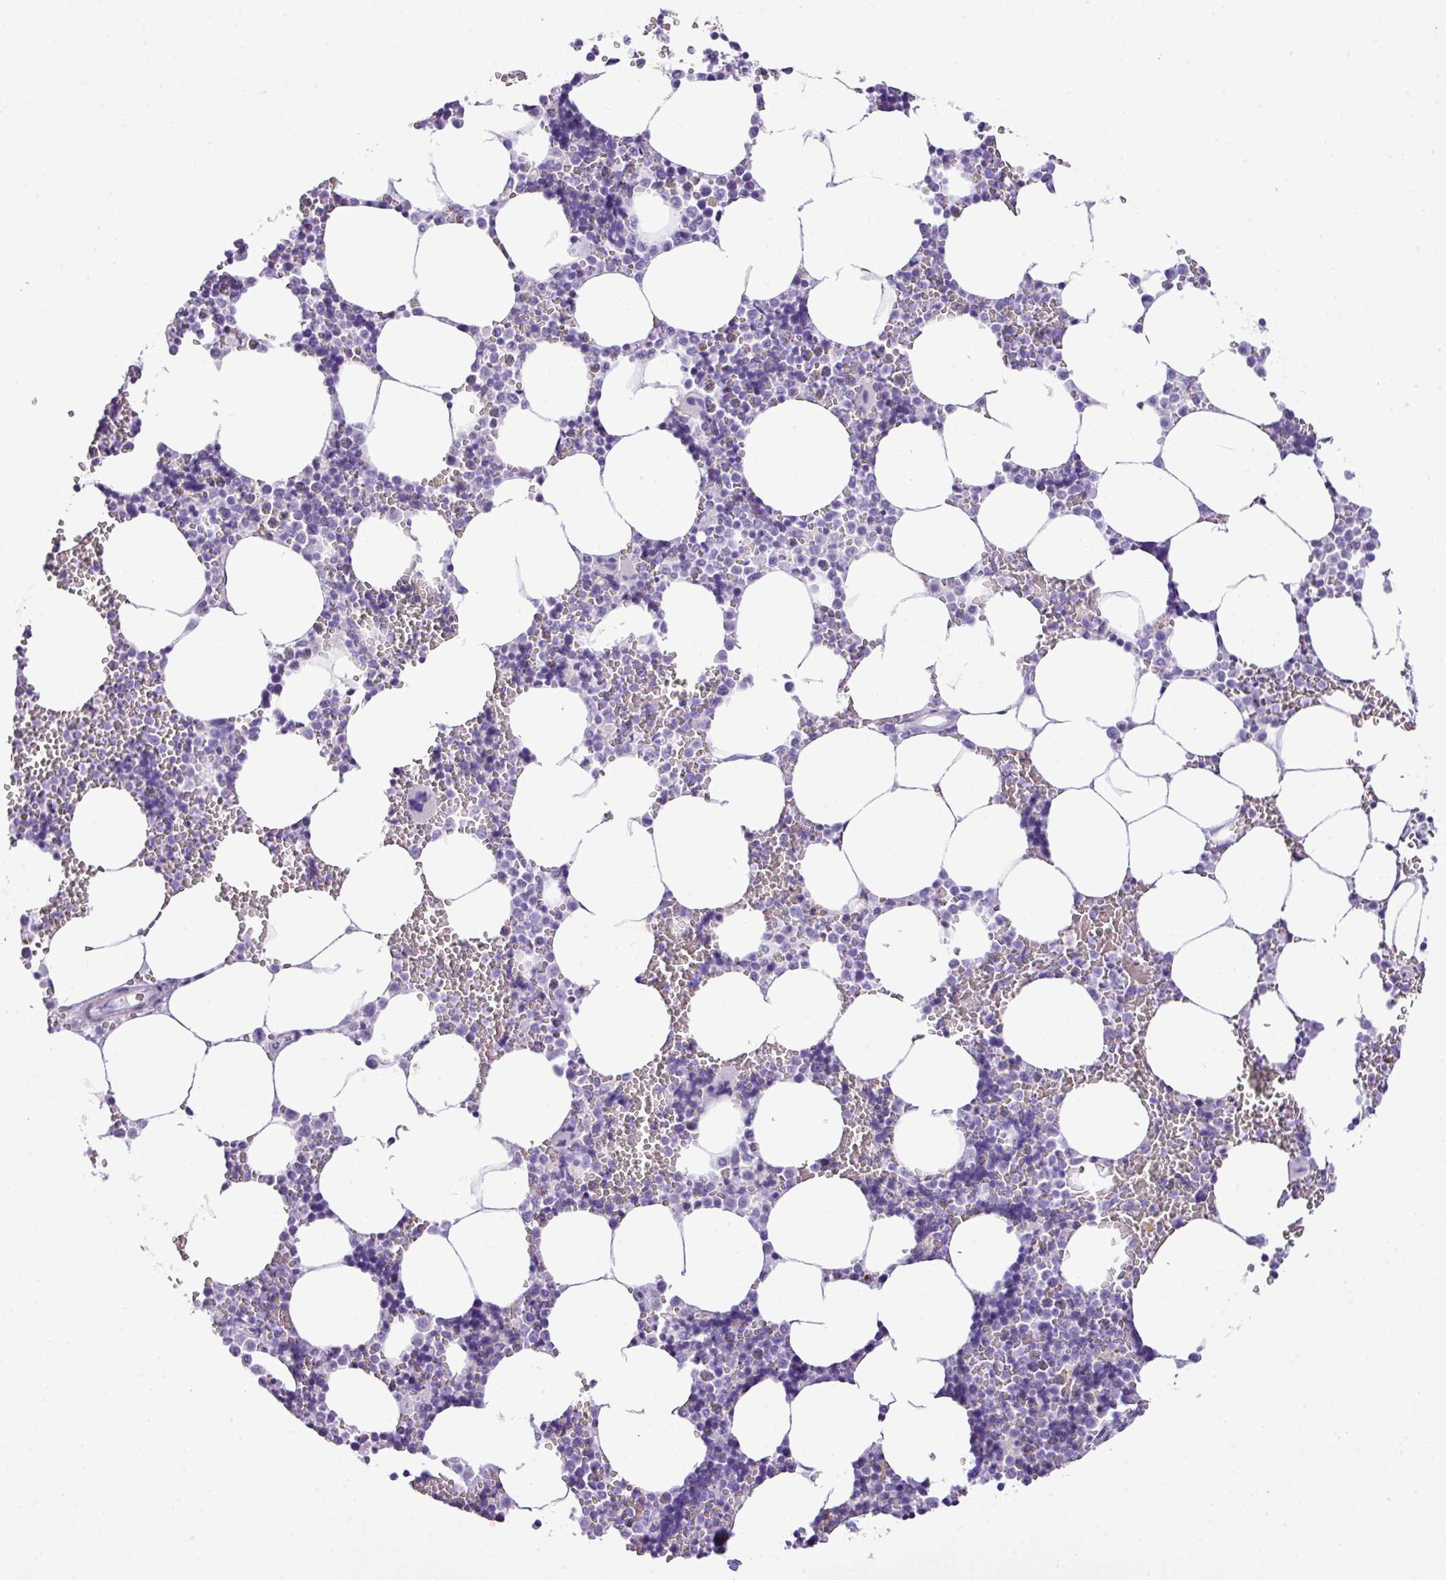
{"staining": {"intensity": "negative", "quantity": "none", "location": "none"}, "tissue": "bone marrow", "cell_type": "Hematopoietic cells", "image_type": "normal", "snomed": [{"axis": "morphology", "description": "Normal tissue, NOS"}, {"axis": "topography", "description": "Bone marrow"}], "caption": "Hematopoietic cells are negative for brown protein staining in benign bone marrow. (Brightfield microscopy of DAB (3,3'-diaminobenzidine) IHC at high magnification).", "gene": "ZSCAN5A", "patient": {"sex": "male", "age": 54}}